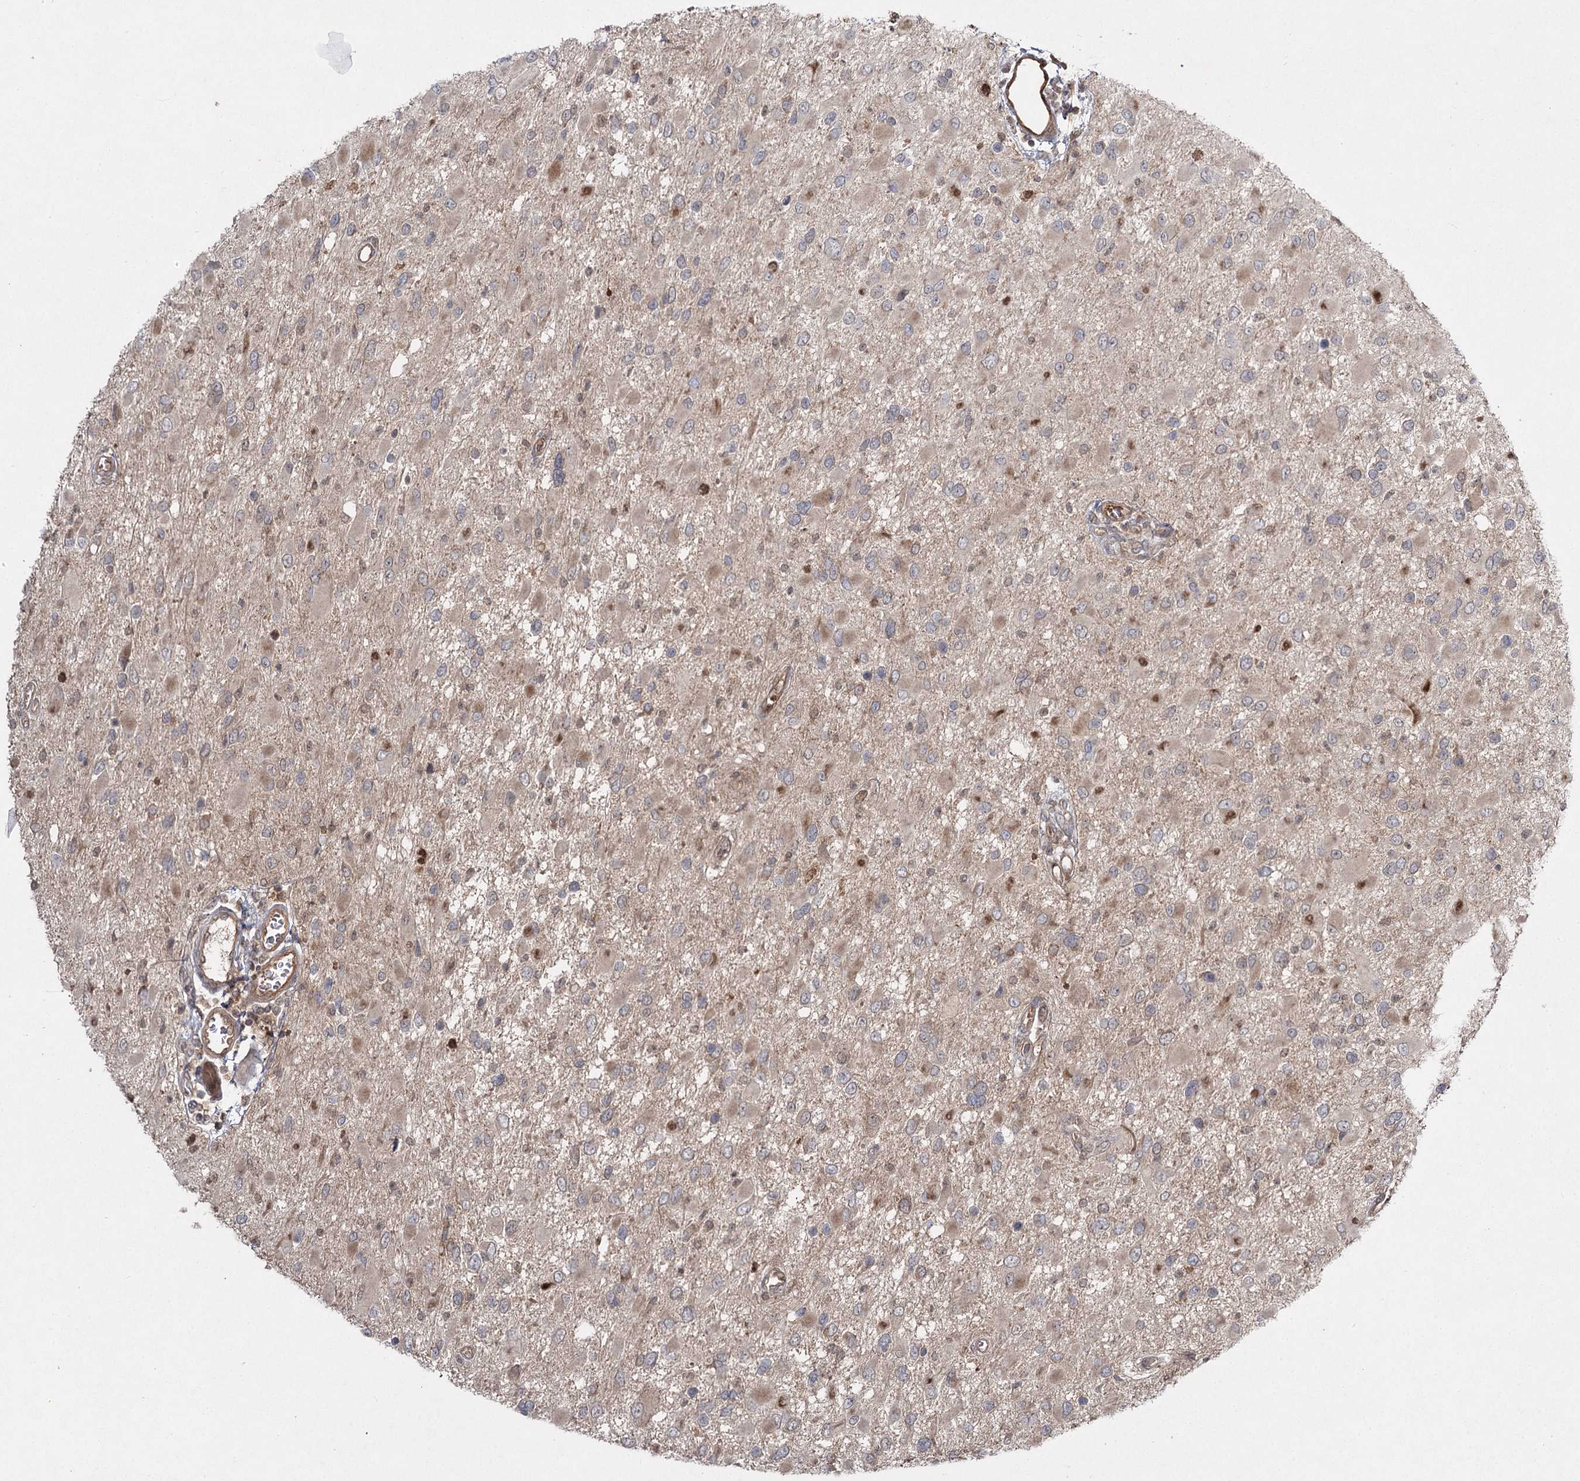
{"staining": {"intensity": "weak", "quantity": "<25%", "location": "cytoplasmic/membranous"}, "tissue": "glioma", "cell_type": "Tumor cells", "image_type": "cancer", "snomed": [{"axis": "morphology", "description": "Glioma, malignant, High grade"}, {"axis": "topography", "description": "Brain"}], "caption": "Immunohistochemical staining of glioma demonstrates no significant expression in tumor cells.", "gene": "WDR44", "patient": {"sex": "male", "age": 53}}